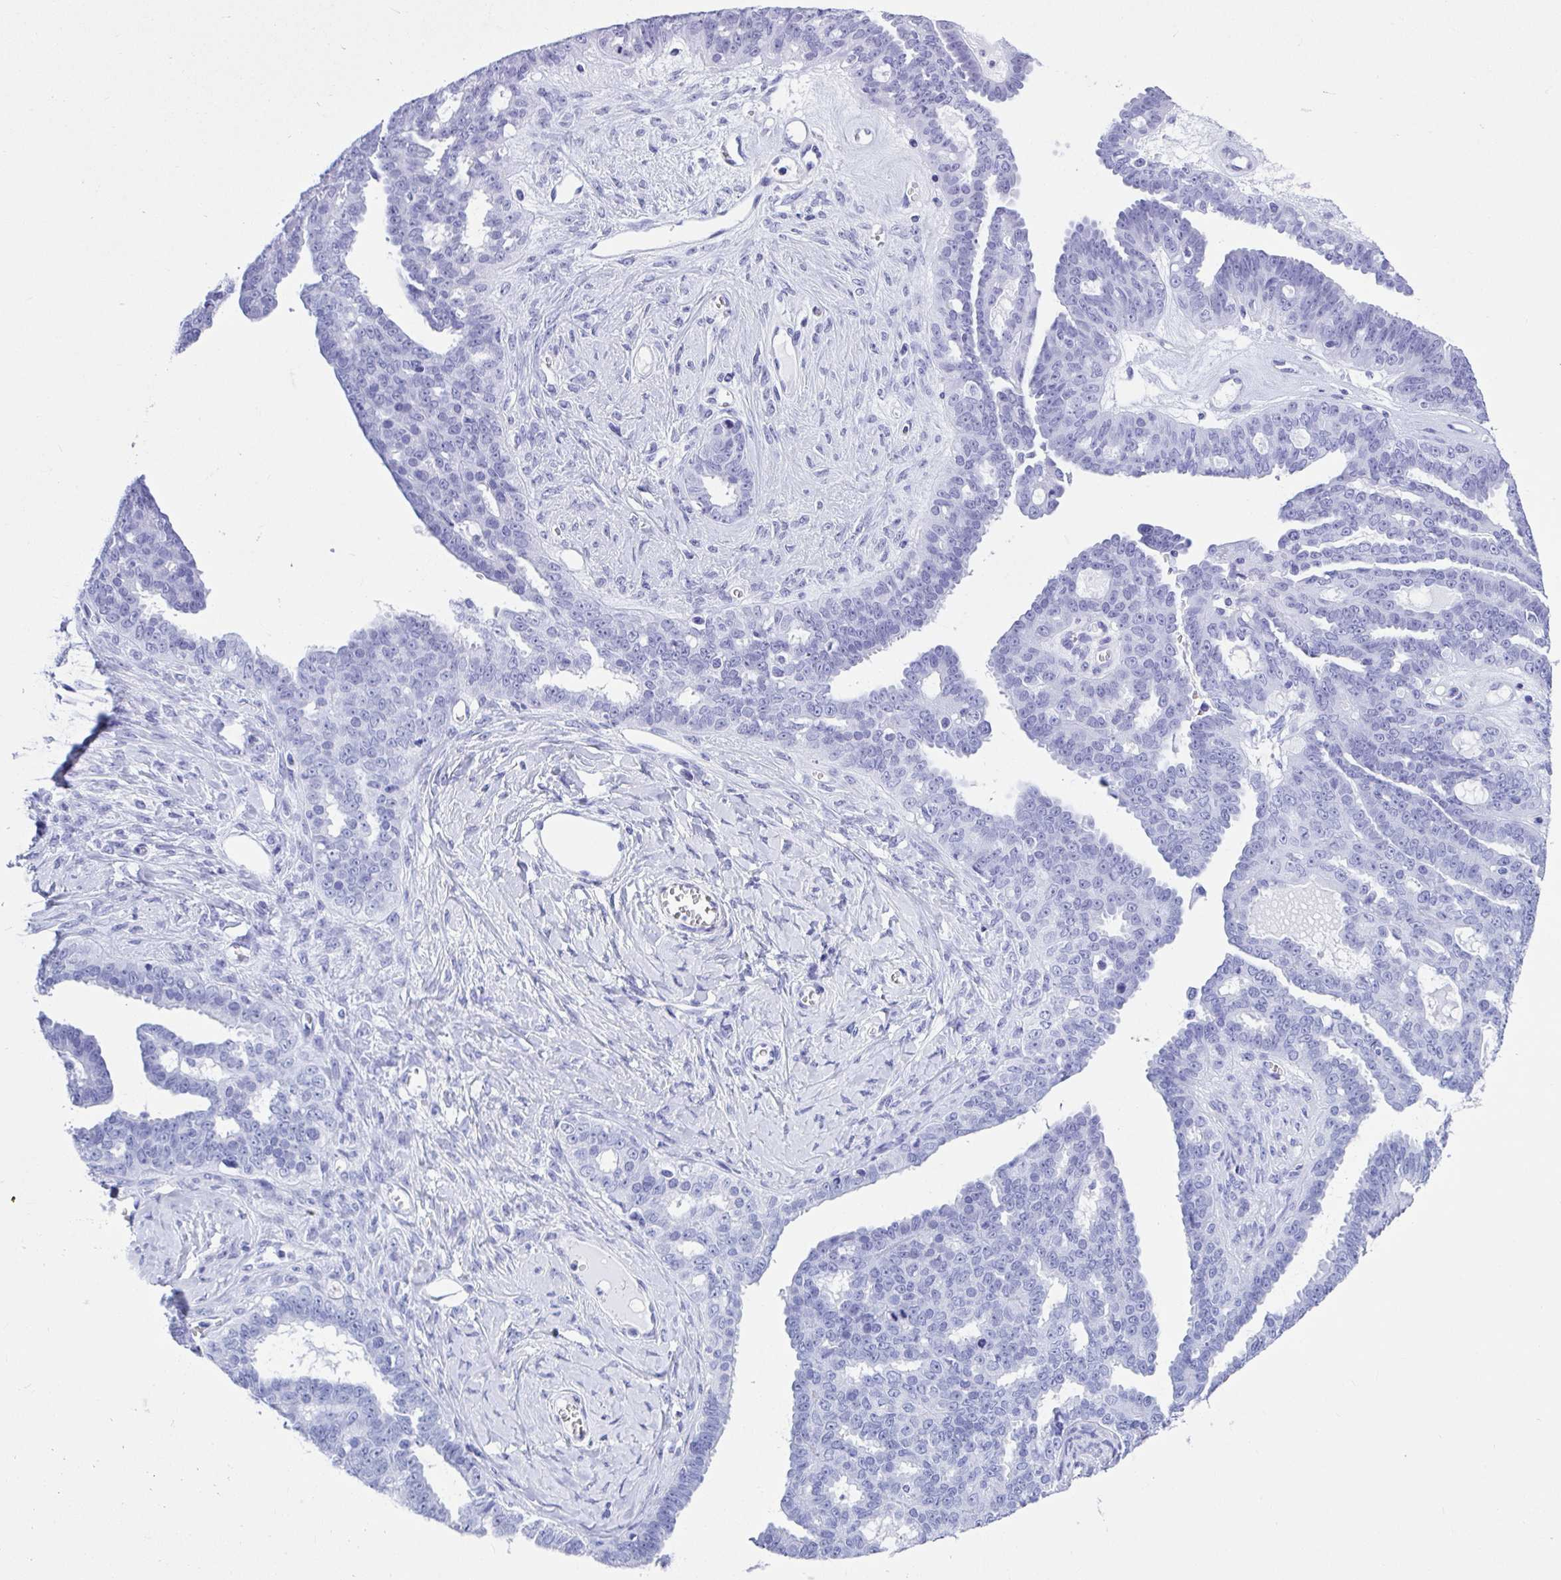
{"staining": {"intensity": "negative", "quantity": "none", "location": "none"}, "tissue": "ovarian cancer", "cell_type": "Tumor cells", "image_type": "cancer", "snomed": [{"axis": "morphology", "description": "Cystadenocarcinoma, serous, NOS"}, {"axis": "topography", "description": "Ovary"}], "caption": "Immunohistochemical staining of ovarian cancer demonstrates no significant expression in tumor cells.", "gene": "THOP1", "patient": {"sex": "female", "age": 71}}